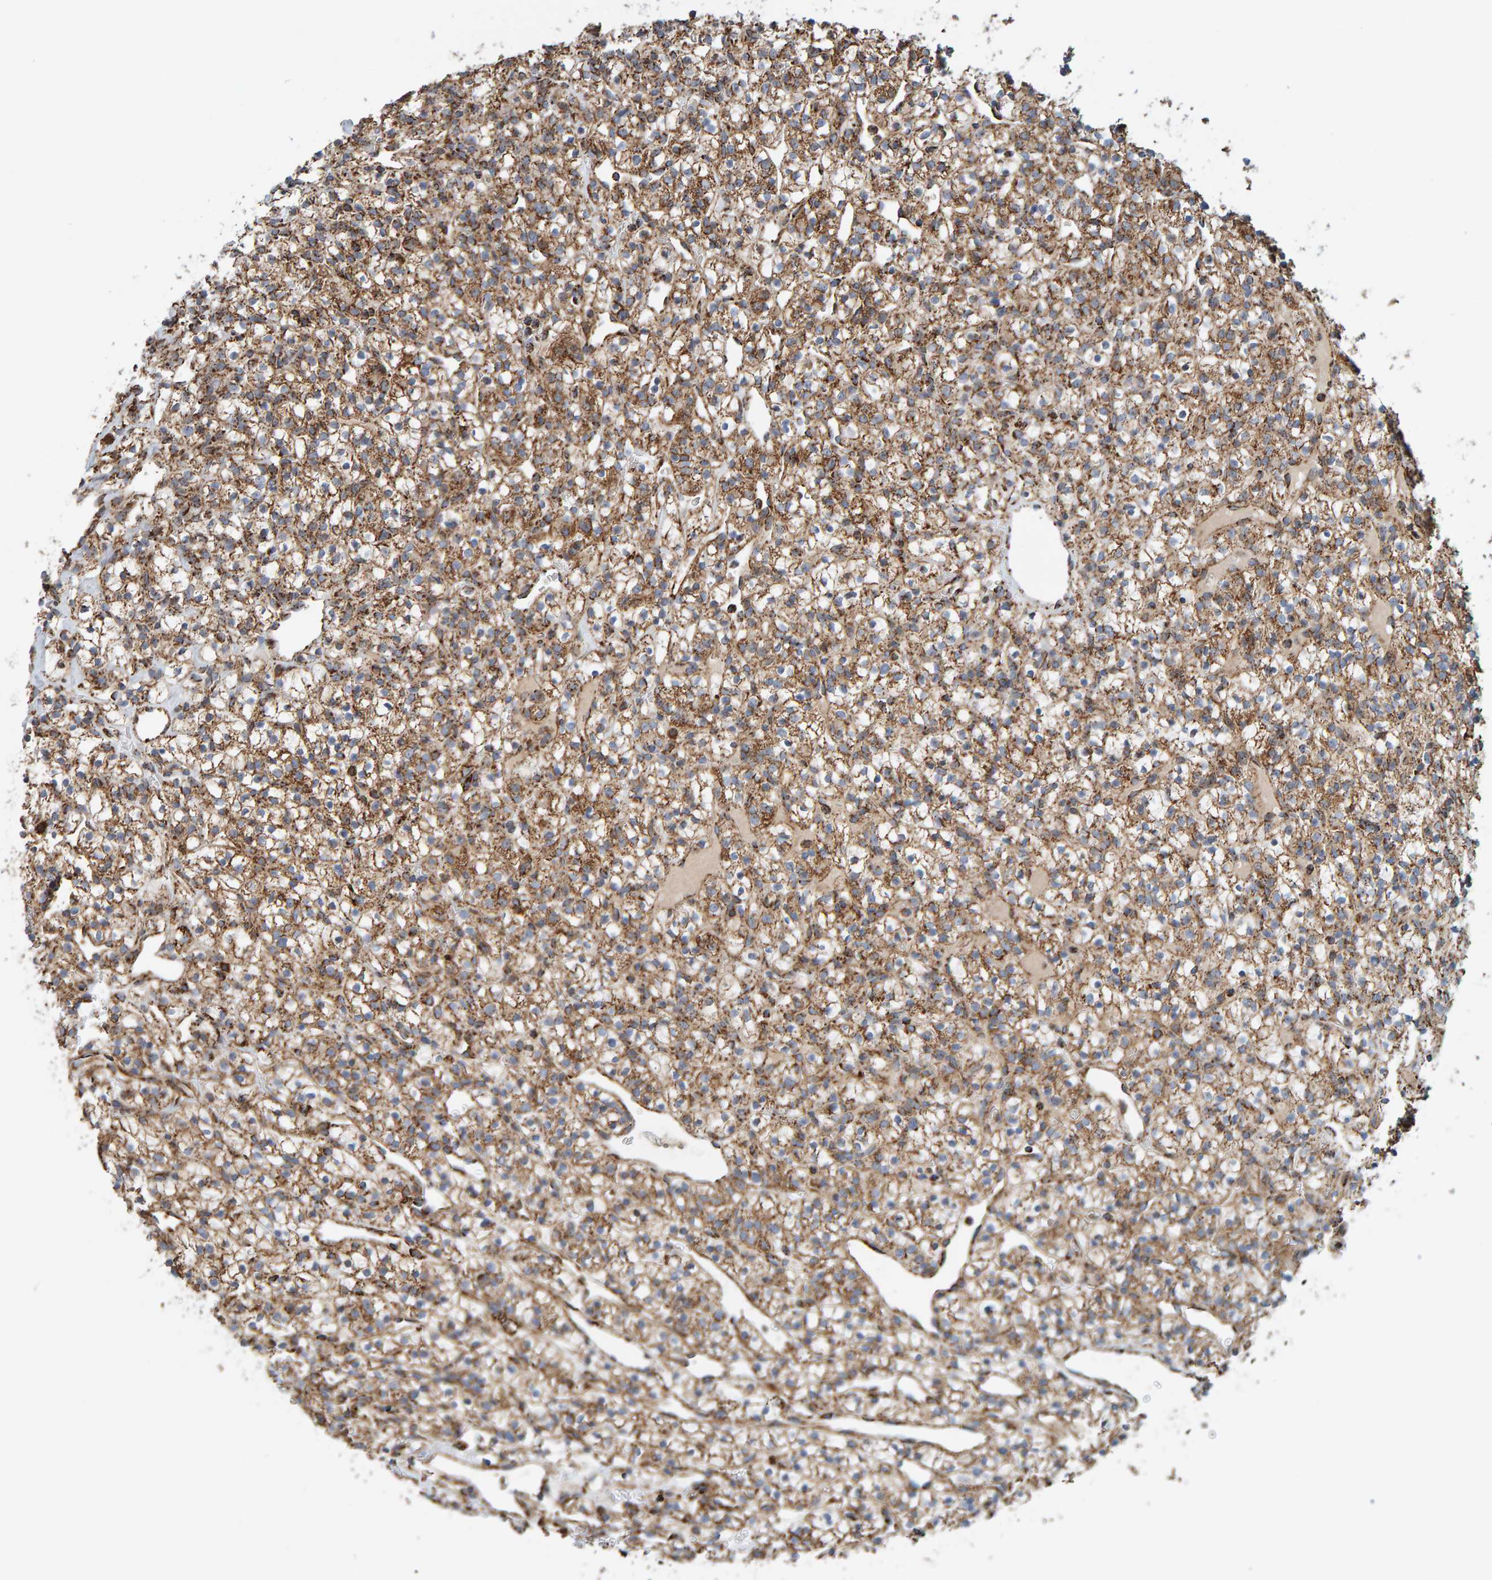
{"staining": {"intensity": "moderate", "quantity": ">75%", "location": "cytoplasmic/membranous"}, "tissue": "renal cancer", "cell_type": "Tumor cells", "image_type": "cancer", "snomed": [{"axis": "morphology", "description": "Adenocarcinoma, NOS"}, {"axis": "topography", "description": "Kidney"}], "caption": "Moderate cytoplasmic/membranous positivity for a protein is identified in about >75% of tumor cells of renal adenocarcinoma using IHC.", "gene": "MRPL45", "patient": {"sex": "female", "age": 57}}